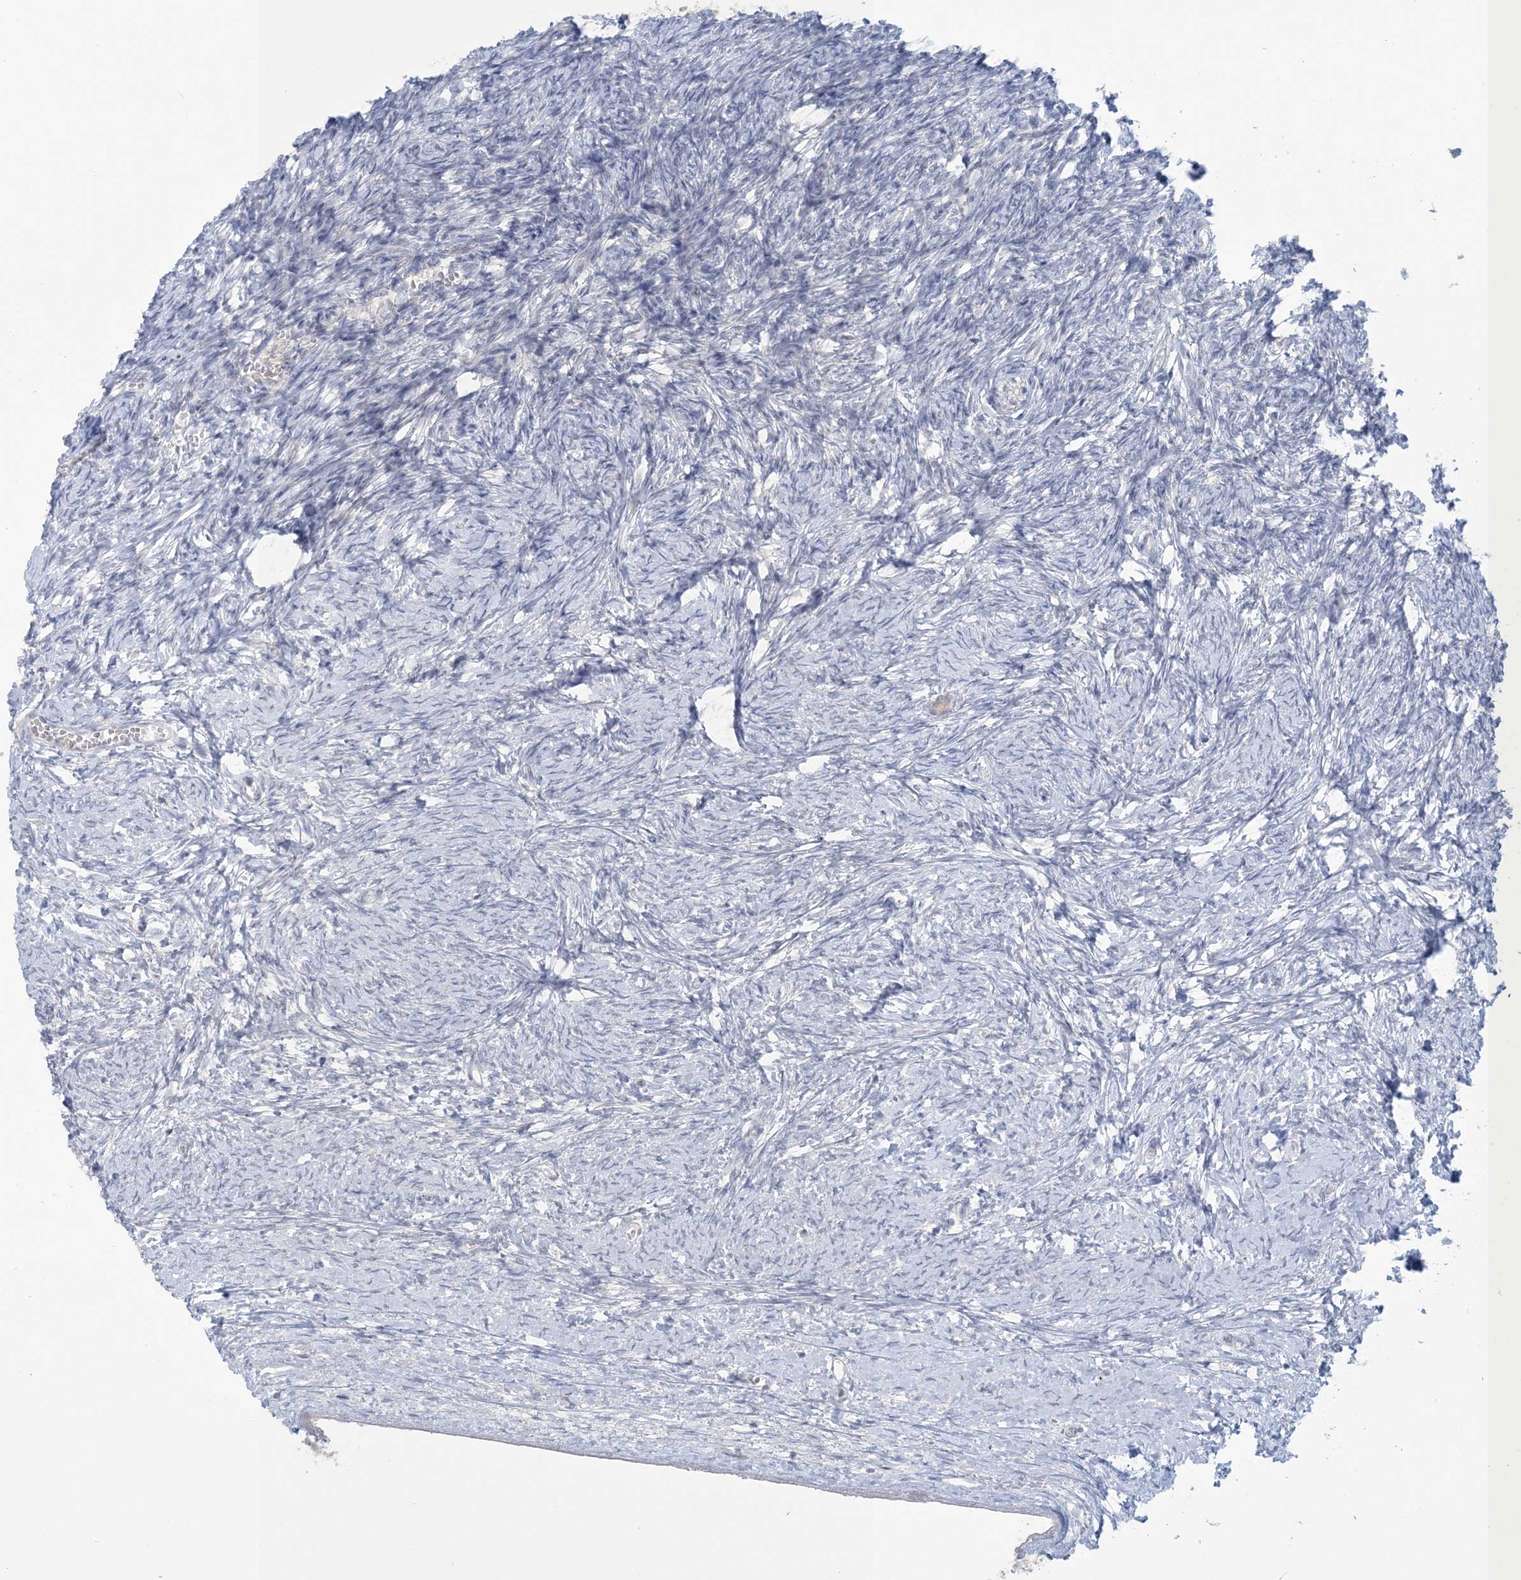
{"staining": {"intensity": "negative", "quantity": "none", "location": "none"}, "tissue": "ovary", "cell_type": "Ovarian stroma cells", "image_type": "normal", "snomed": [{"axis": "morphology", "description": "Normal tissue, NOS"}, {"axis": "morphology", "description": "Developmental malformation"}, {"axis": "topography", "description": "Ovary"}], "caption": "The histopathology image reveals no significant positivity in ovarian stroma cells of ovary.", "gene": "NRBP2", "patient": {"sex": "female", "age": 39}}